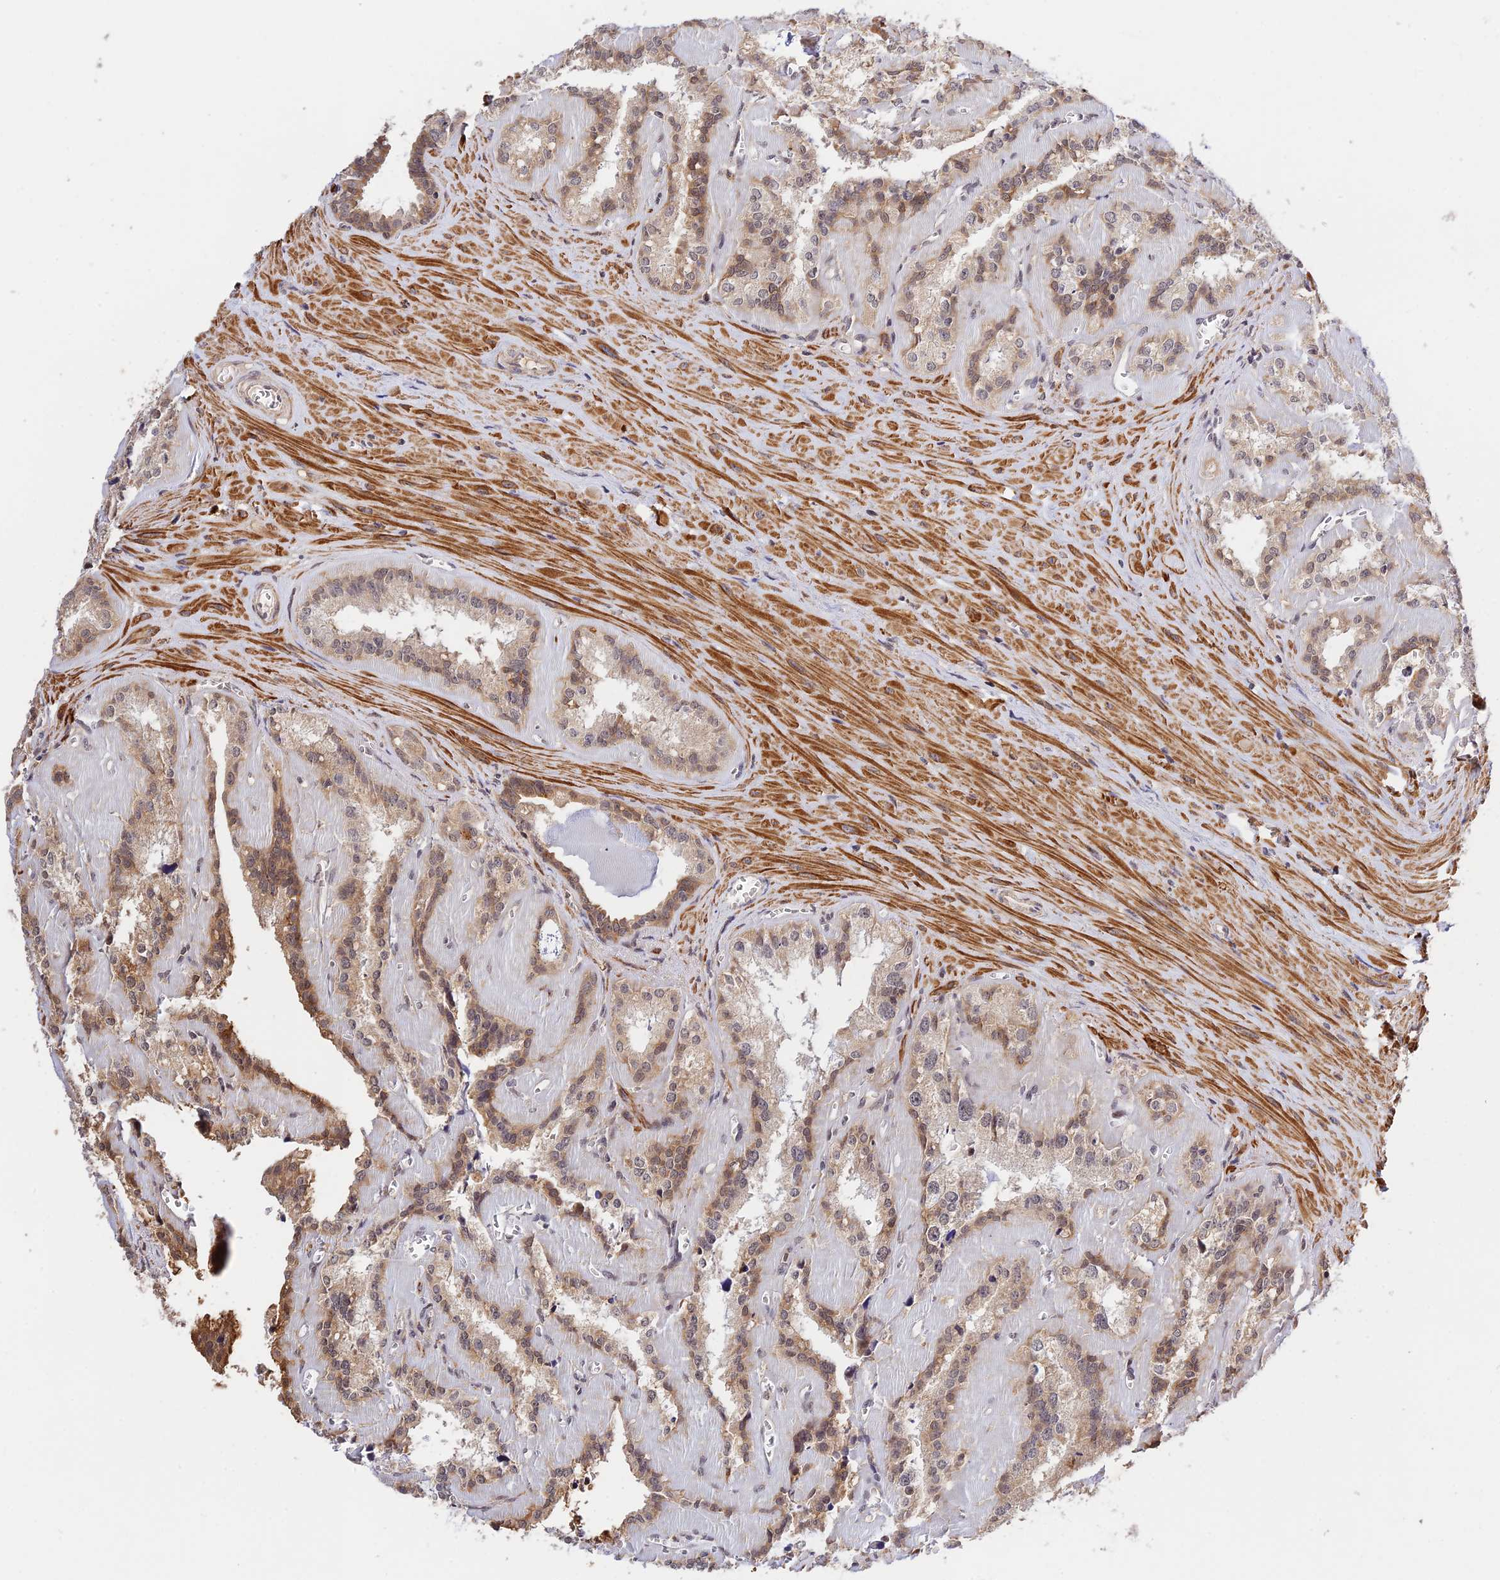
{"staining": {"intensity": "moderate", "quantity": "25%-75%", "location": "cytoplasmic/membranous"}, "tissue": "seminal vesicle", "cell_type": "Glandular cells", "image_type": "normal", "snomed": [{"axis": "morphology", "description": "Normal tissue, NOS"}, {"axis": "topography", "description": "Prostate"}, {"axis": "topography", "description": "Seminal veicle"}], "caption": "Protein expression analysis of benign human seminal vesicle reveals moderate cytoplasmic/membranous positivity in approximately 25%-75% of glandular cells. Using DAB (brown) and hematoxylin (blue) stains, captured at high magnification using brightfield microscopy.", "gene": "CWH43", "patient": {"sex": "male", "age": 59}}